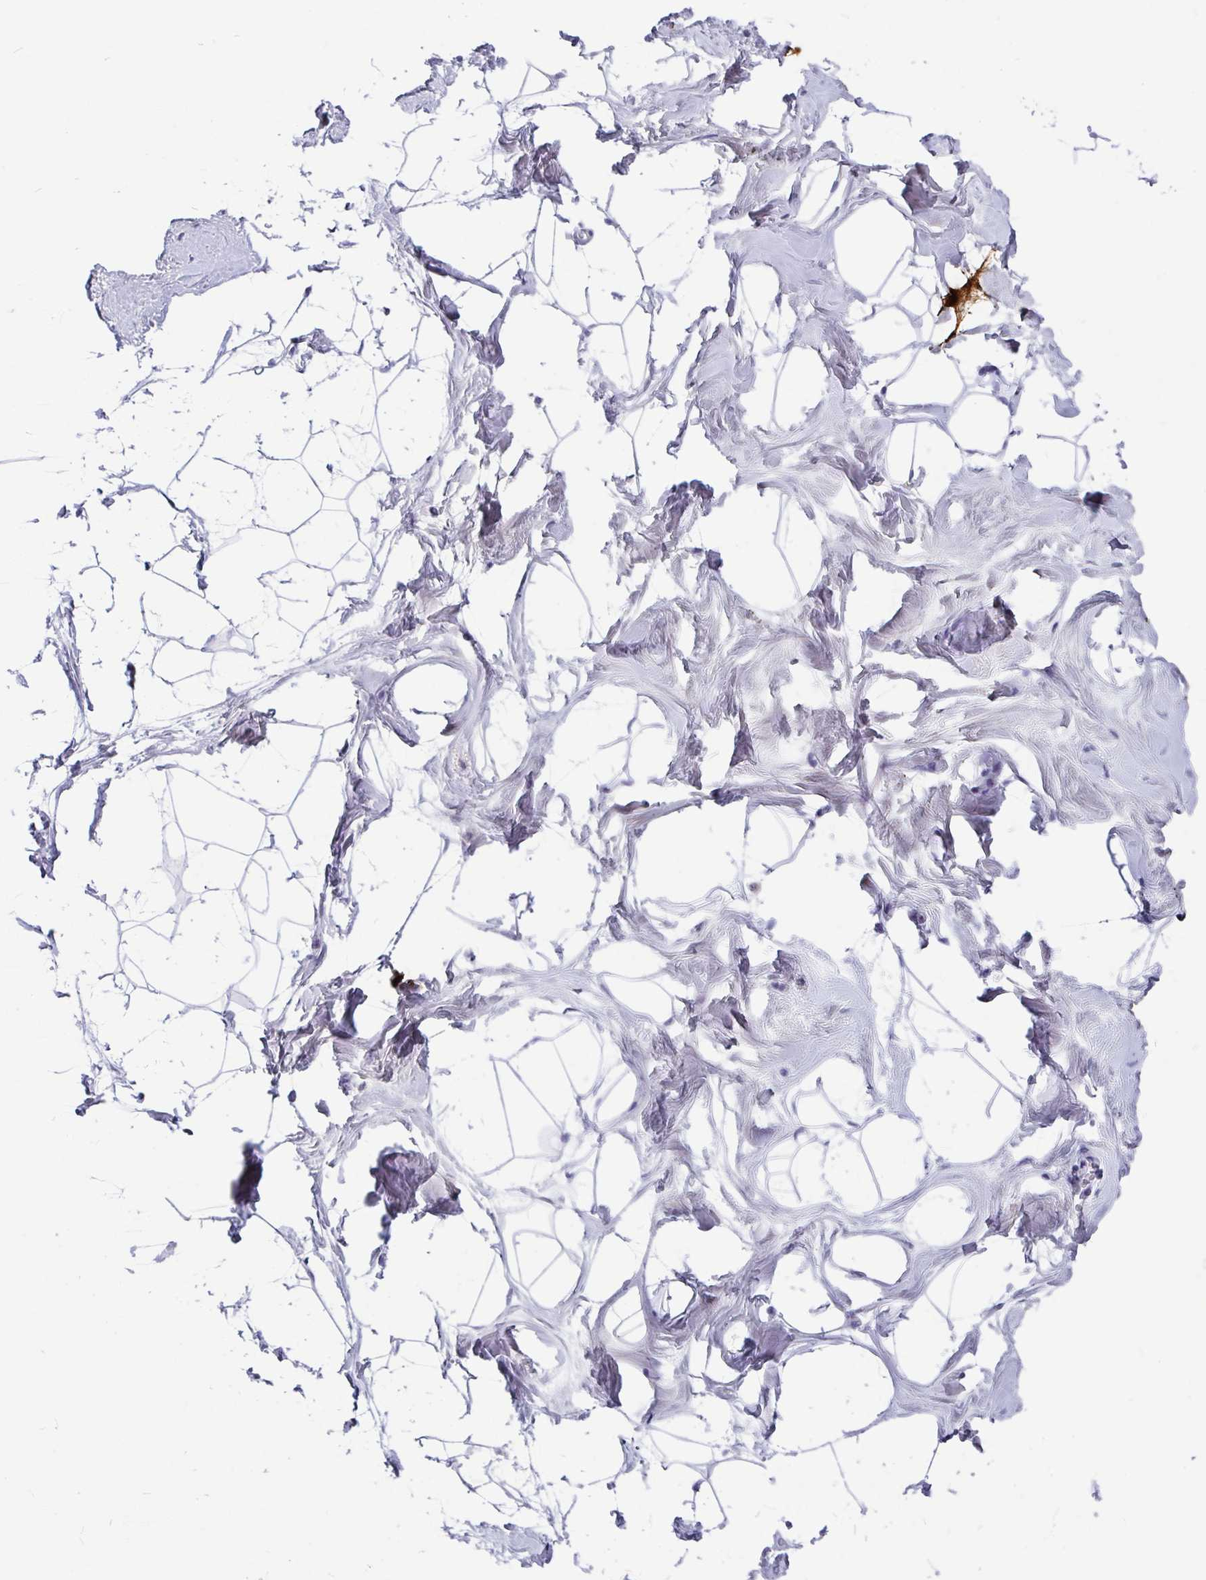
{"staining": {"intensity": "negative", "quantity": "none", "location": "none"}, "tissue": "breast", "cell_type": "Adipocytes", "image_type": "normal", "snomed": [{"axis": "morphology", "description": "Normal tissue, NOS"}, {"axis": "topography", "description": "Breast"}], "caption": "Immunohistochemistry histopathology image of unremarkable breast: breast stained with DAB (3,3'-diaminobenzidine) reveals no significant protein expression in adipocytes.", "gene": "KIAA2013", "patient": {"sex": "female", "age": 45}}